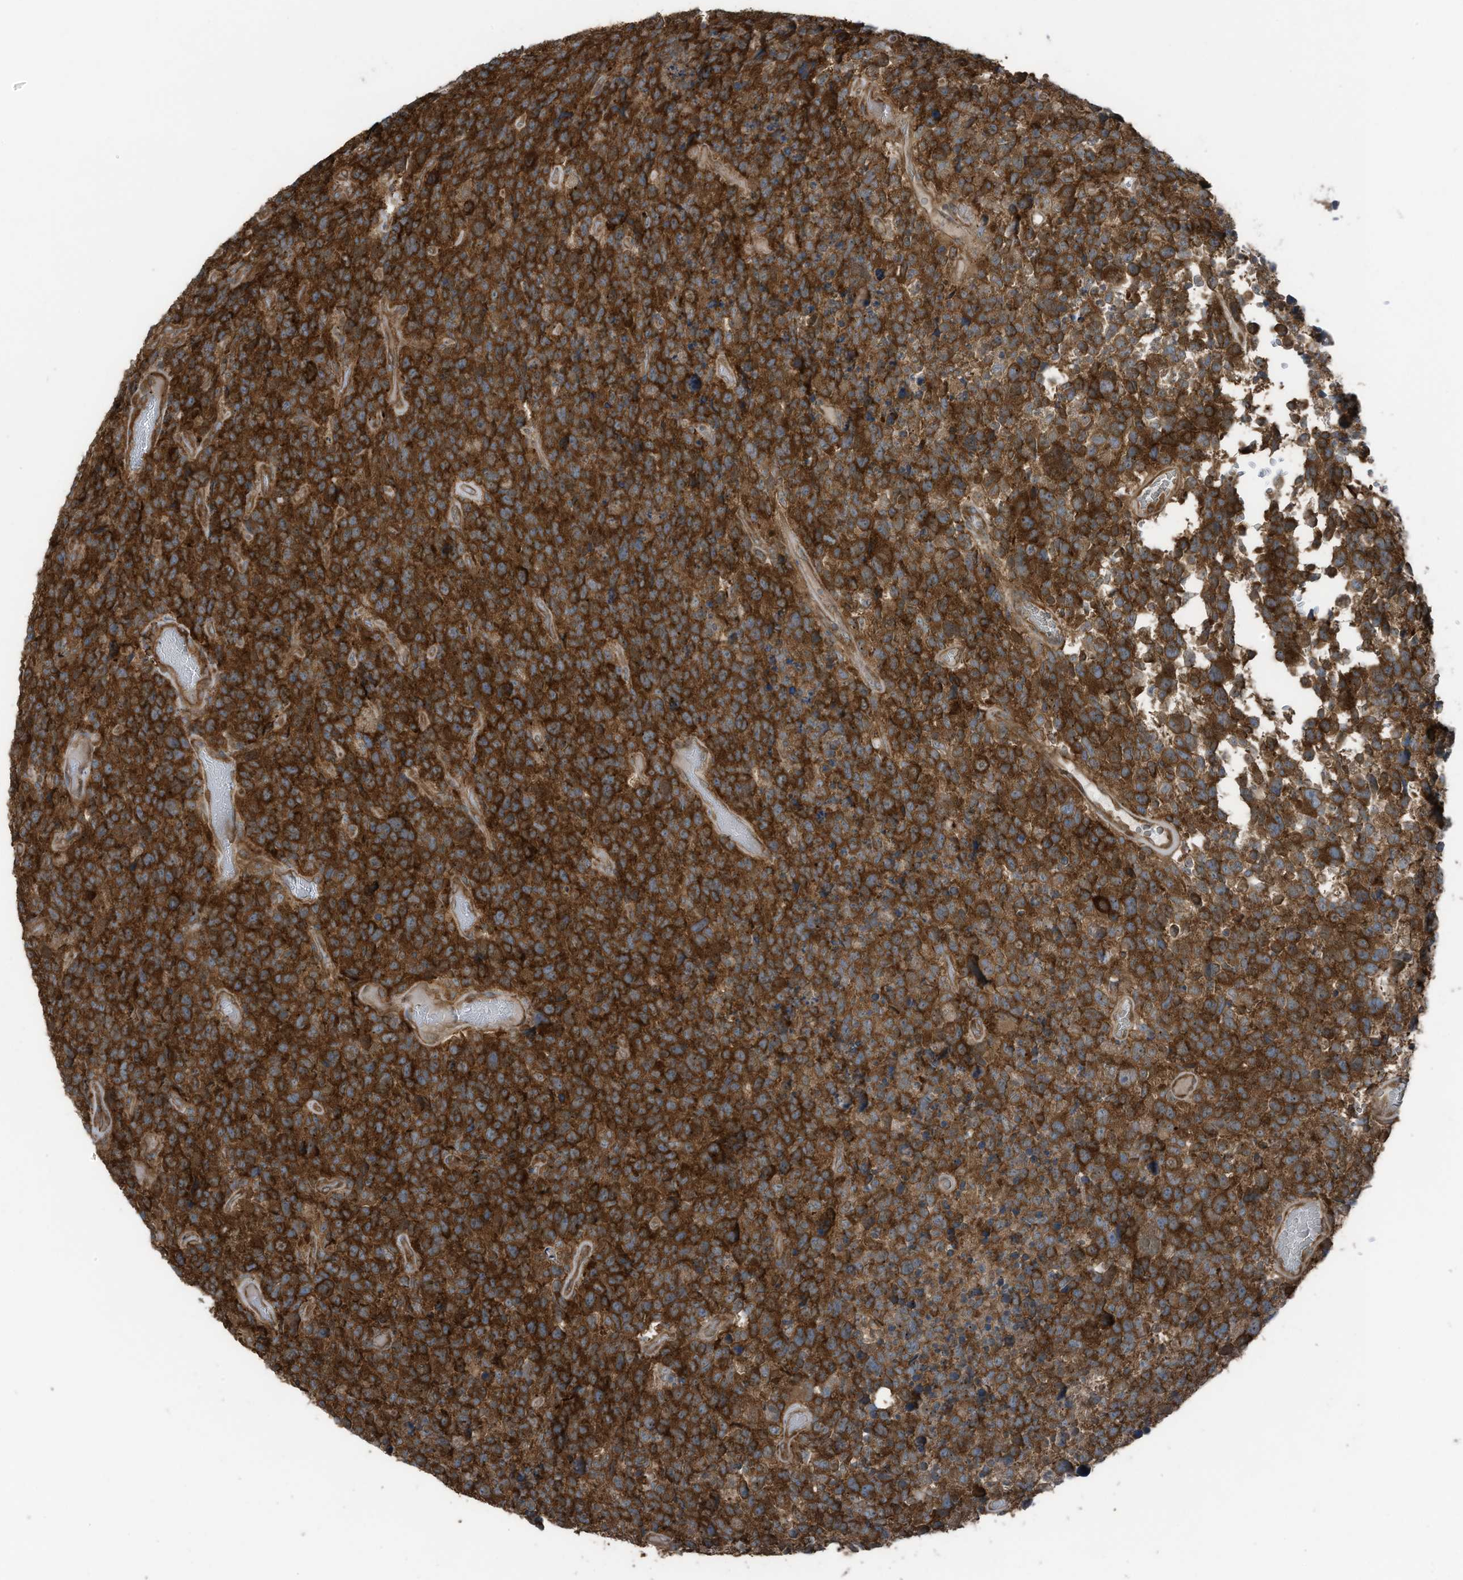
{"staining": {"intensity": "strong", "quantity": ">75%", "location": "cytoplasmic/membranous"}, "tissue": "glioma", "cell_type": "Tumor cells", "image_type": "cancer", "snomed": [{"axis": "morphology", "description": "Glioma, malignant, High grade"}, {"axis": "topography", "description": "Brain"}], "caption": "Immunohistochemistry (IHC) (DAB (3,3'-diaminobenzidine)) staining of human malignant glioma (high-grade) displays strong cytoplasmic/membranous protein staining in about >75% of tumor cells.", "gene": "TXNDC9", "patient": {"sex": "male", "age": 69}}